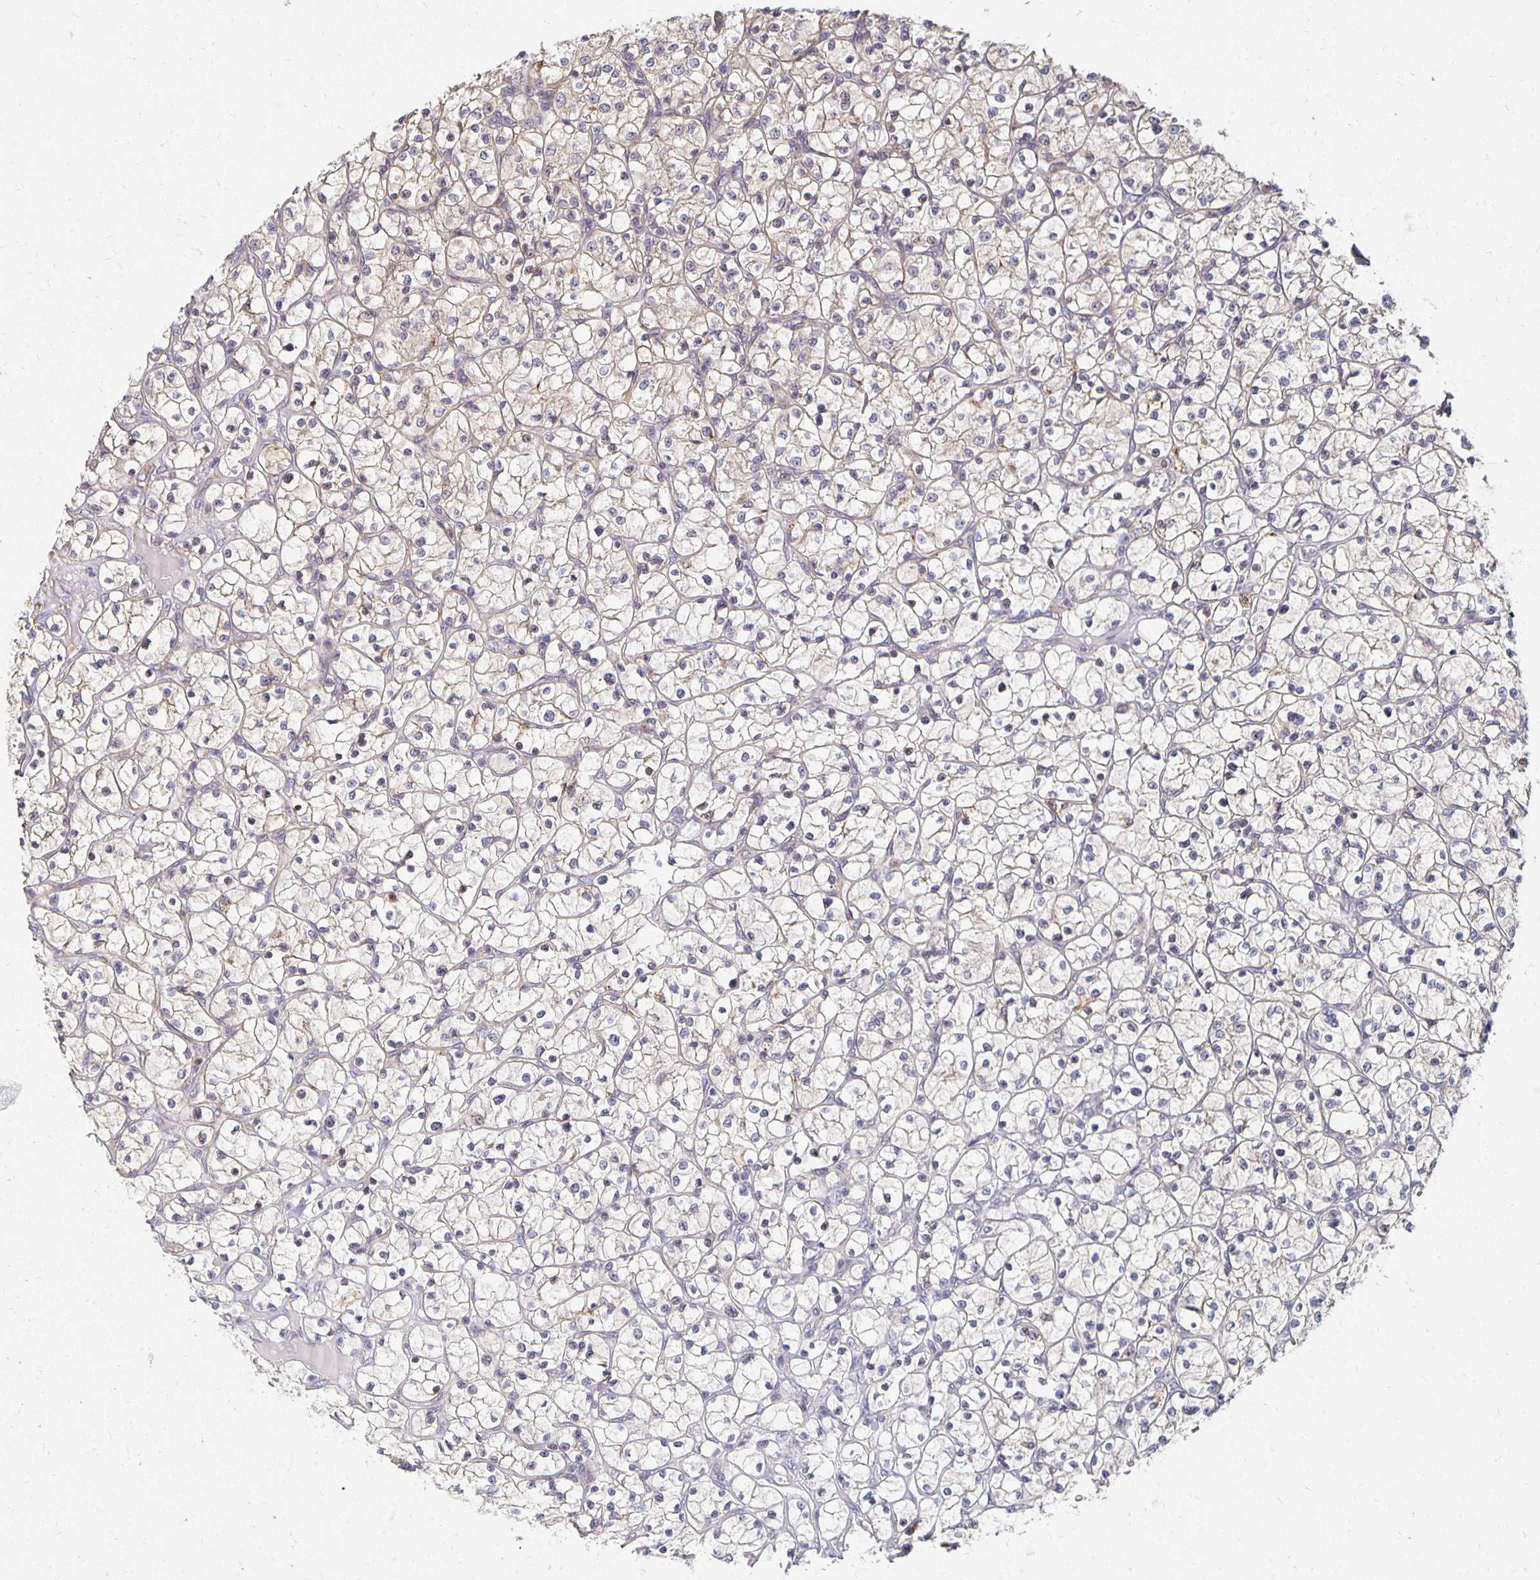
{"staining": {"intensity": "weak", "quantity": "25%-75%", "location": "cytoplasmic/membranous"}, "tissue": "renal cancer", "cell_type": "Tumor cells", "image_type": "cancer", "snomed": [{"axis": "morphology", "description": "Adenocarcinoma, NOS"}, {"axis": "topography", "description": "Kidney"}], "caption": "DAB (3,3'-diaminobenzidine) immunohistochemical staining of renal cancer shows weak cytoplasmic/membranous protein staining in about 25%-75% of tumor cells.", "gene": "SORL1", "patient": {"sex": "female", "age": 64}}